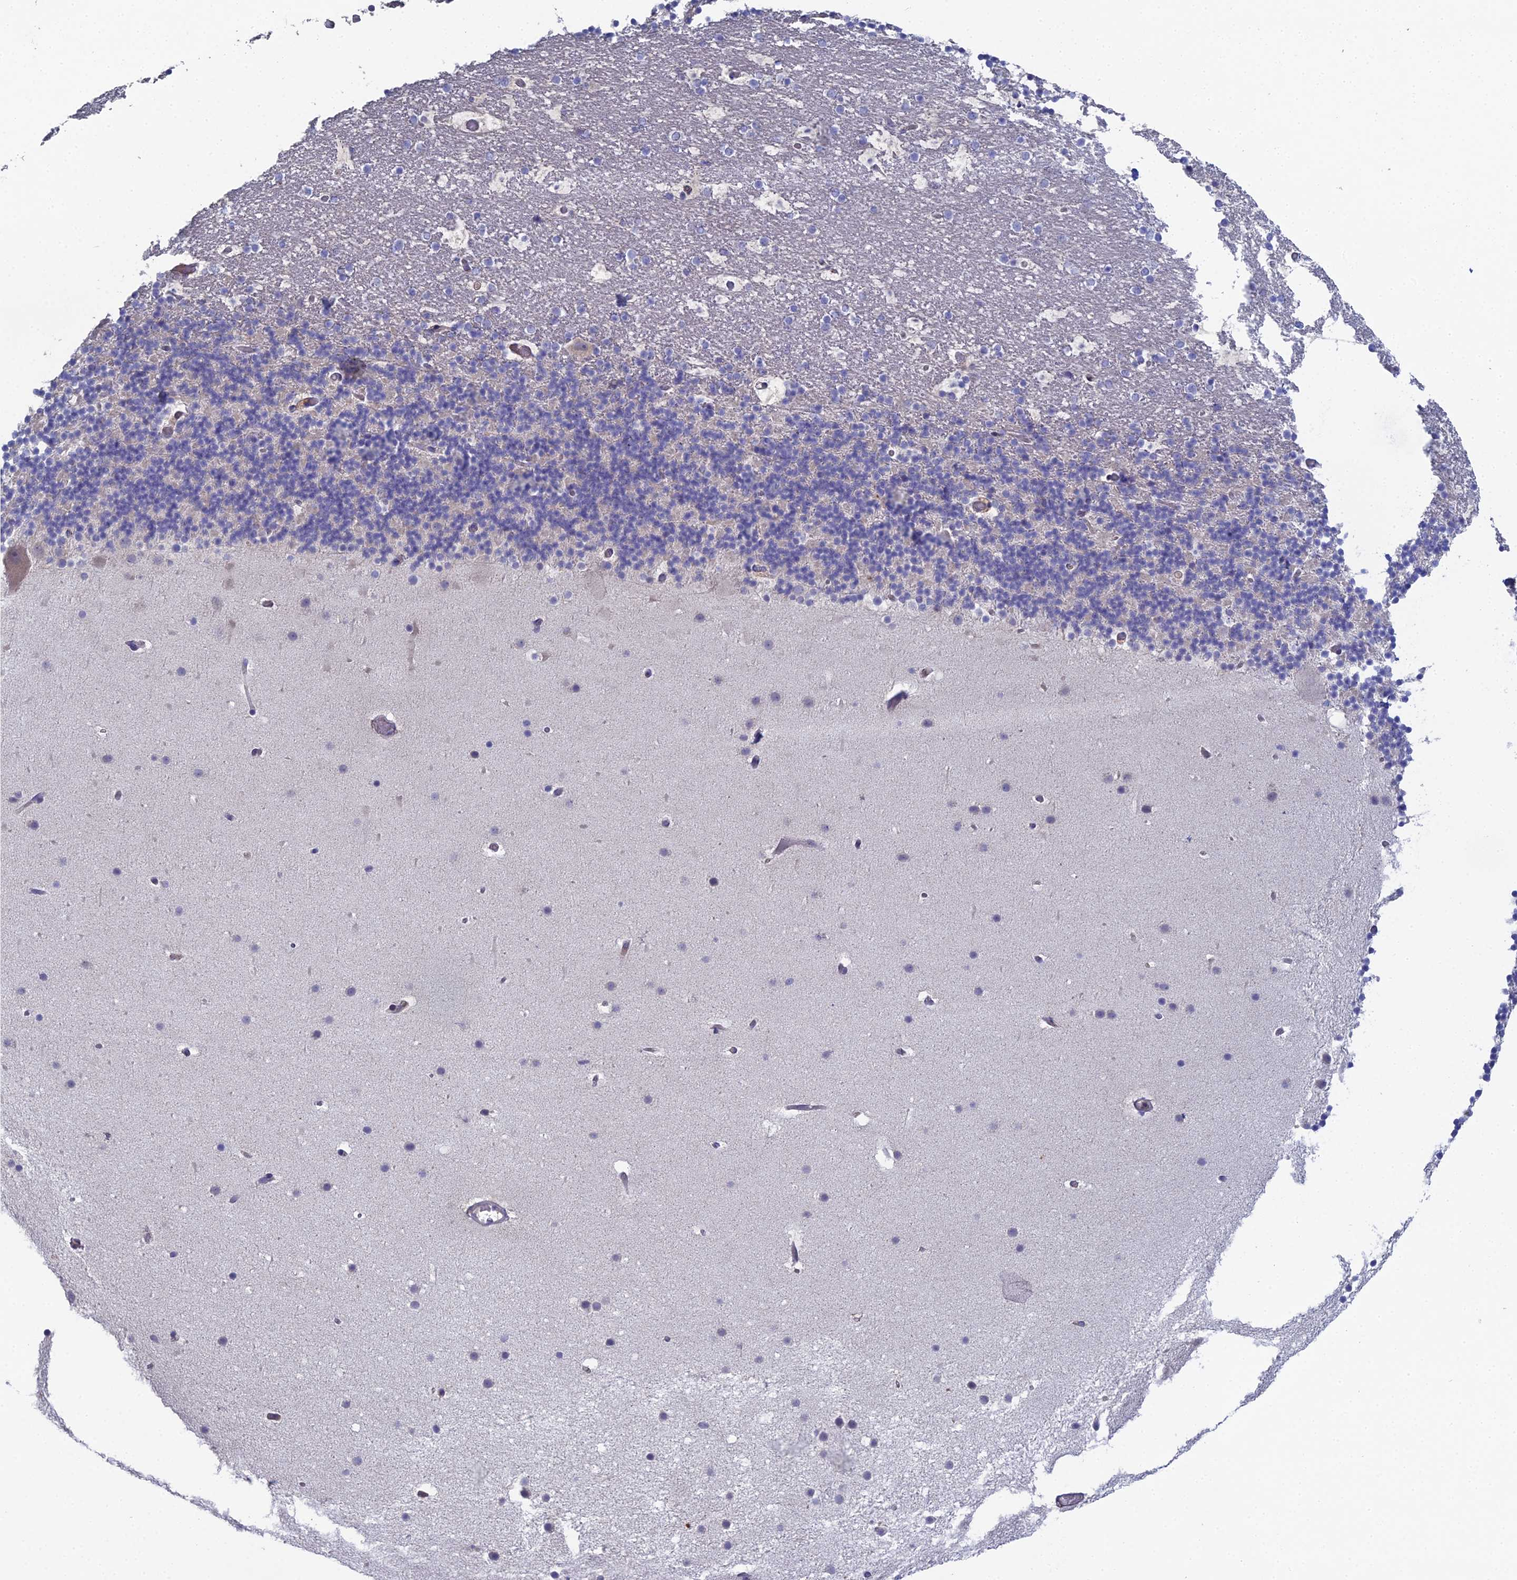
{"staining": {"intensity": "negative", "quantity": "none", "location": "none"}, "tissue": "cerebellum", "cell_type": "Cells in granular layer", "image_type": "normal", "snomed": [{"axis": "morphology", "description": "Normal tissue, NOS"}, {"axis": "topography", "description": "Cerebellum"}], "caption": "Human cerebellum stained for a protein using immunohistochemistry (IHC) reveals no positivity in cells in granular layer.", "gene": "TRAPPC6A", "patient": {"sex": "male", "age": 57}}